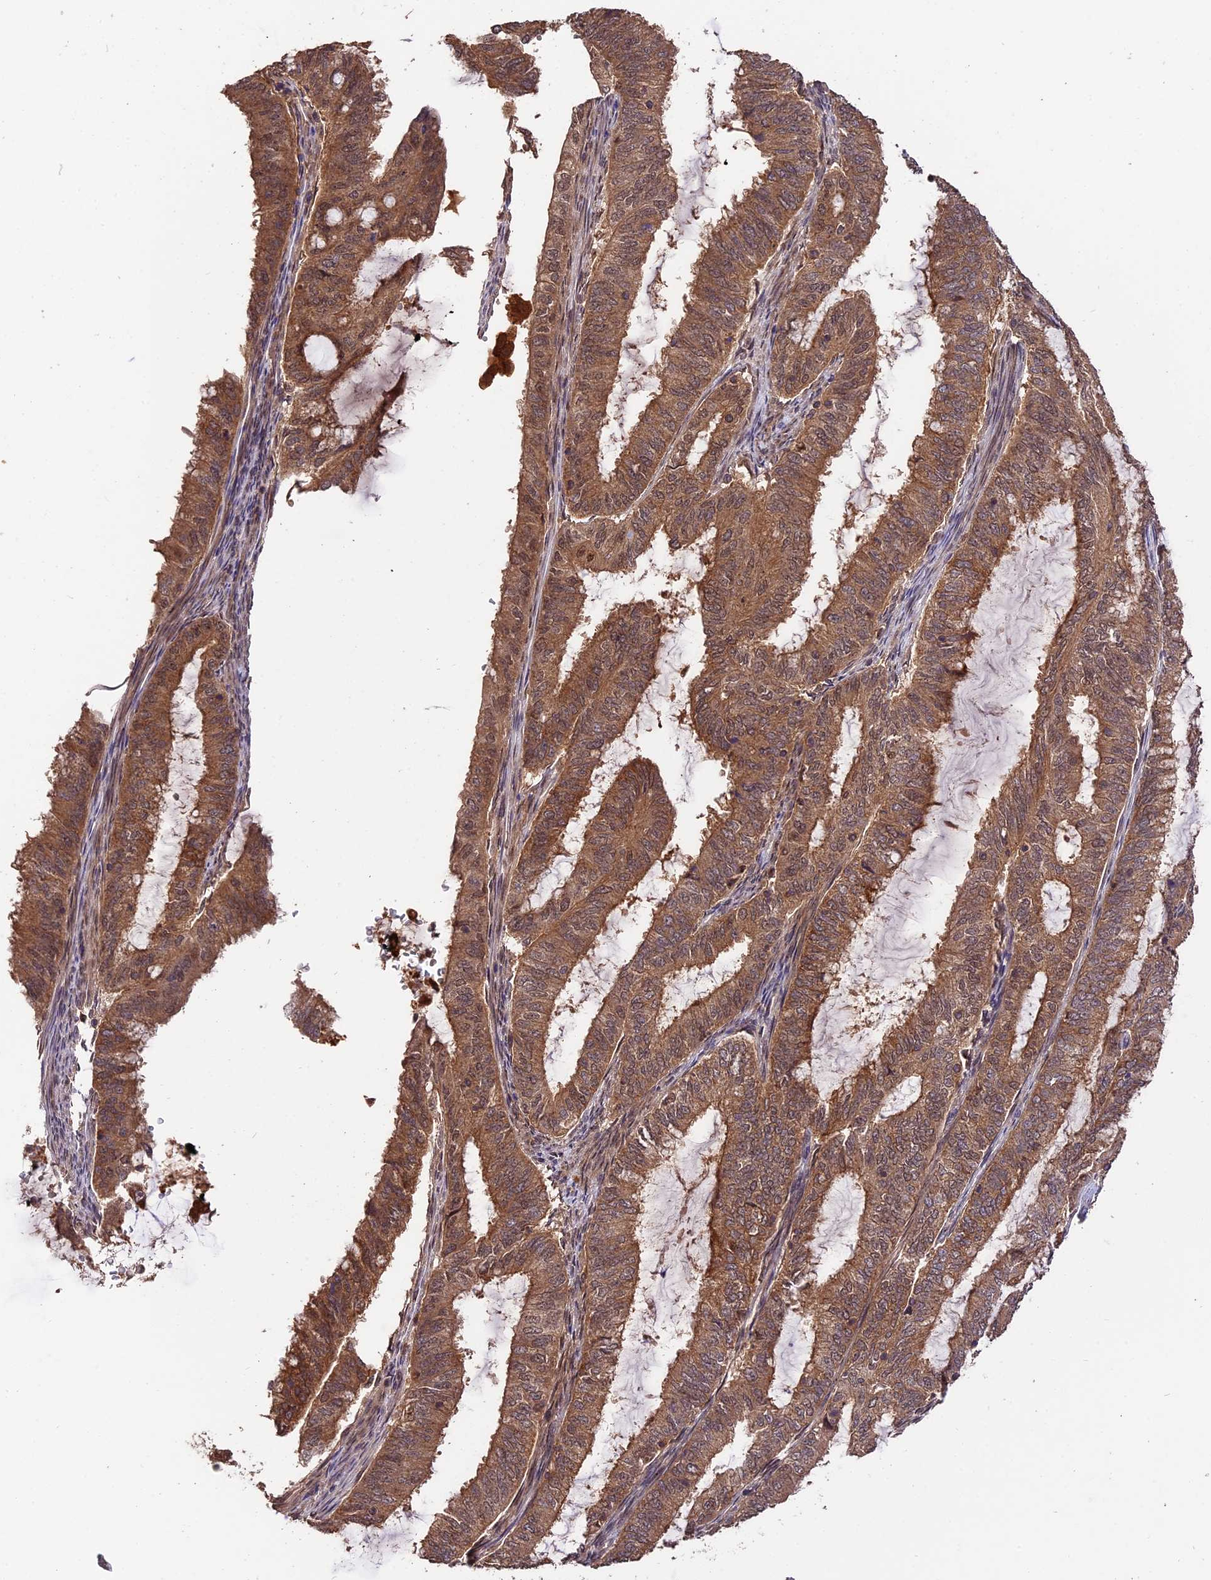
{"staining": {"intensity": "moderate", "quantity": ">75%", "location": "cytoplasmic/membranous"}, "tissue": "endometrial cancer", "cell_type": "Tumor cells", "image_type": "cancer", "snomed": [{"axis": "morphology", "description": "Adenocarcinoma, NOS"}, {"axis": "topography", "description": "Endometrium"}], "caption": "Immunohistochemistry histopathology image of neoplastic tissue: endometrial adenocarcinoma stained using immunohistochemistry (IHC) reveals medium levels of moderate protein expression localized specifically in the cytoplasmic/membranous of tumor cells, appearing as a cytoplasmic/membranous brown color.", "gene": "TRMT1", "patient": {"sex": "female", "age": 51}}